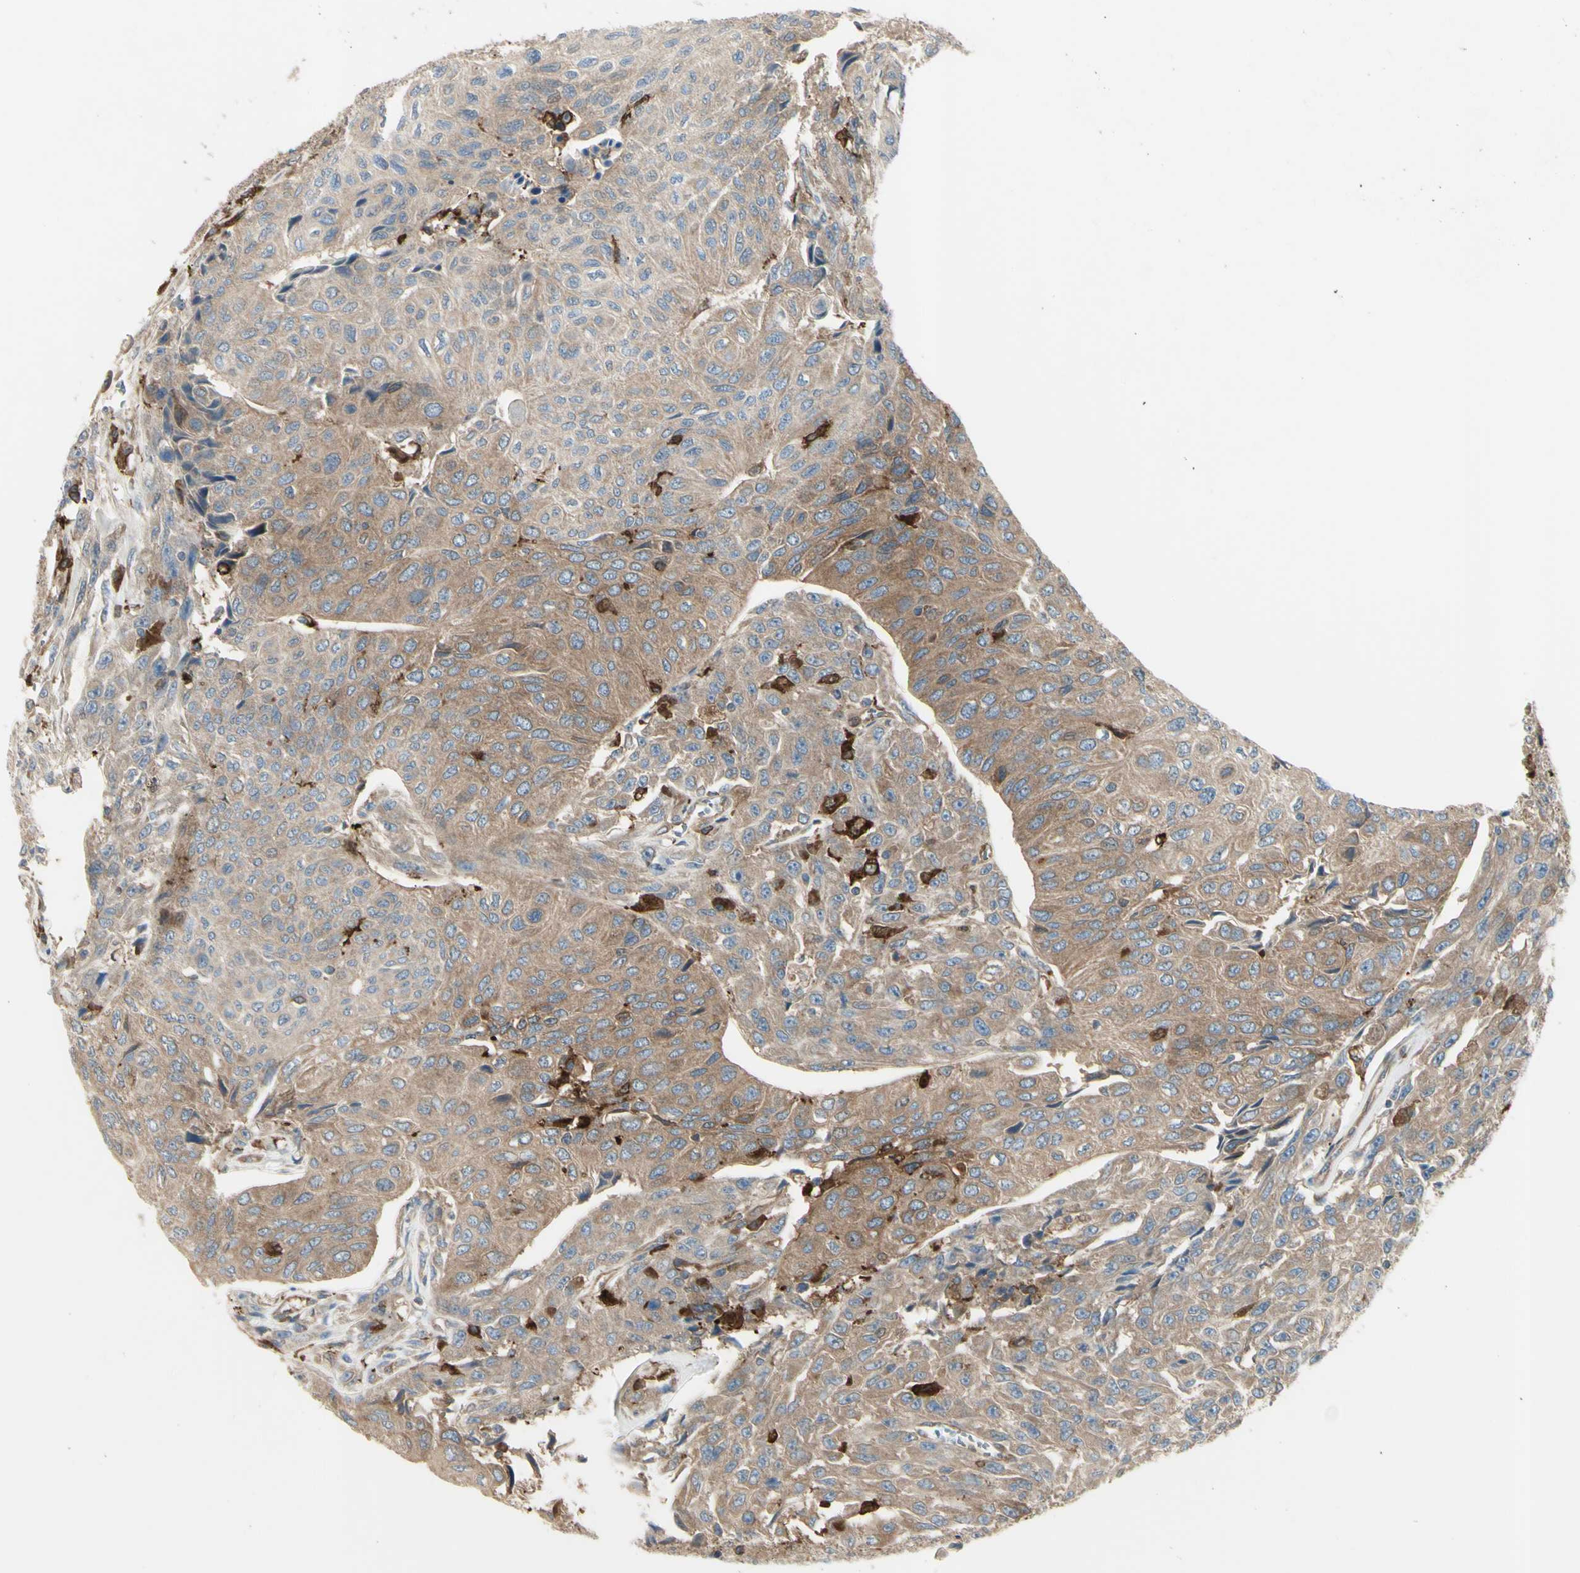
{"staining": {"intensity": "weak", "quantity": "25%-75%", "location": "cytoplasmic/membranous"}, "tissue": "urothelial cancer", "cell_type": "Tumor cells", "image_type": "cancer", "snomed": [{"axis": "morphology", "description": "Urothelial carcinoma, High grade"}, {"axis": "topography", "description": "Urinary bladder"}], "caption": "High-grade urothelial carcinoma stained with IHC demonstrates weak cytoplasmic/membranous staining in approximately 25%-75% of tumor cells.", "gene": "IGSF9B", "patient": {"sex": "male", "age": 66}}